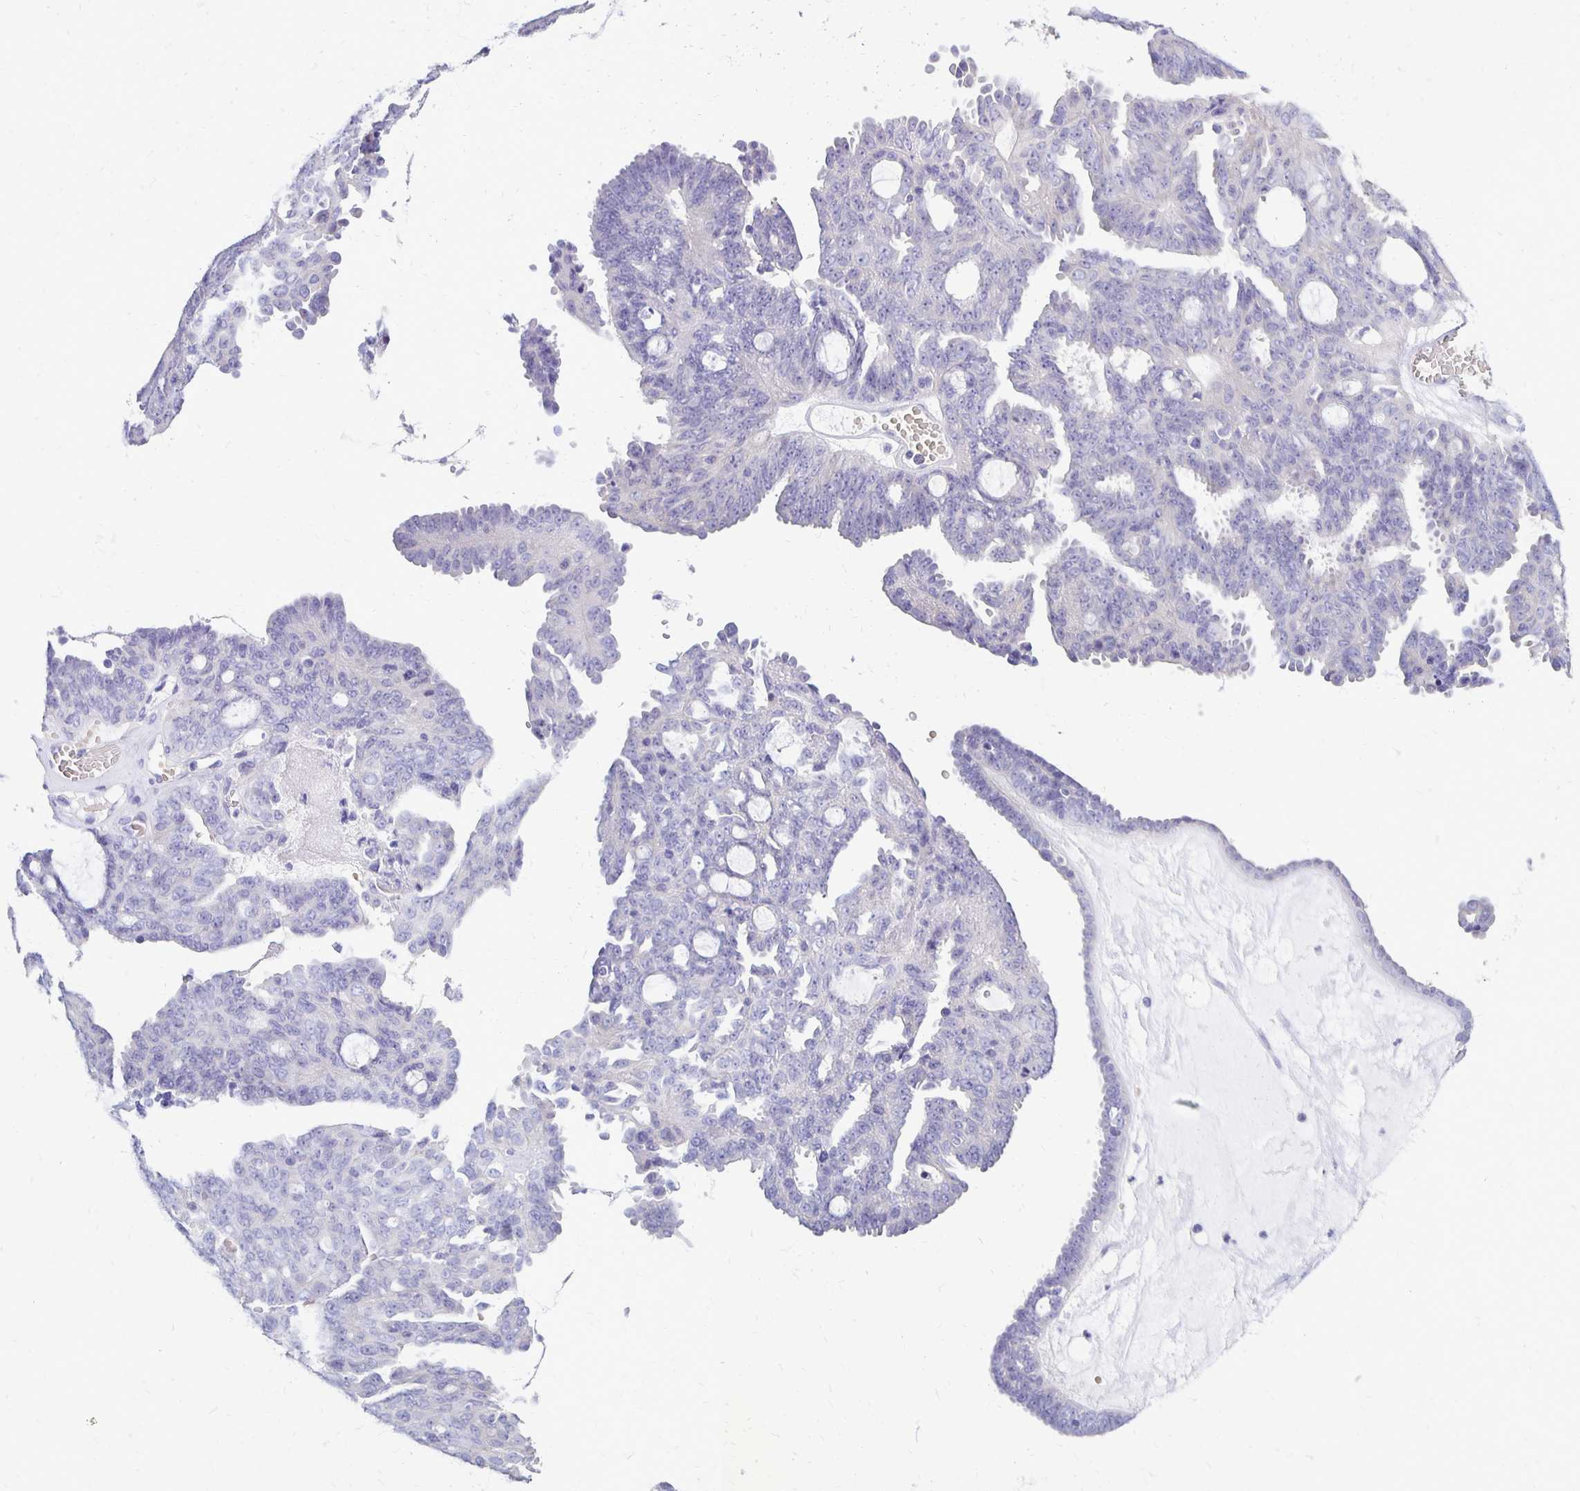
{"staining": {"intensity": "negative", "quantity": "none", "location": "none"}, "tissue": "ovarian cancer", "cell_type": "Tumor cells", "image_type": "cancer", "snomed": [{"axis": "morphology", "description": "Cystadenocarcinoma, serous, NOS"}, {"axis": "topography", "description": "Ovary"}], "caption": "Tumor cells show no significant expression in ovarian cancer (serous cystadenocarcinoma).", "gene": "FNTB", "patient": {"sex": "female", "age": 71}}